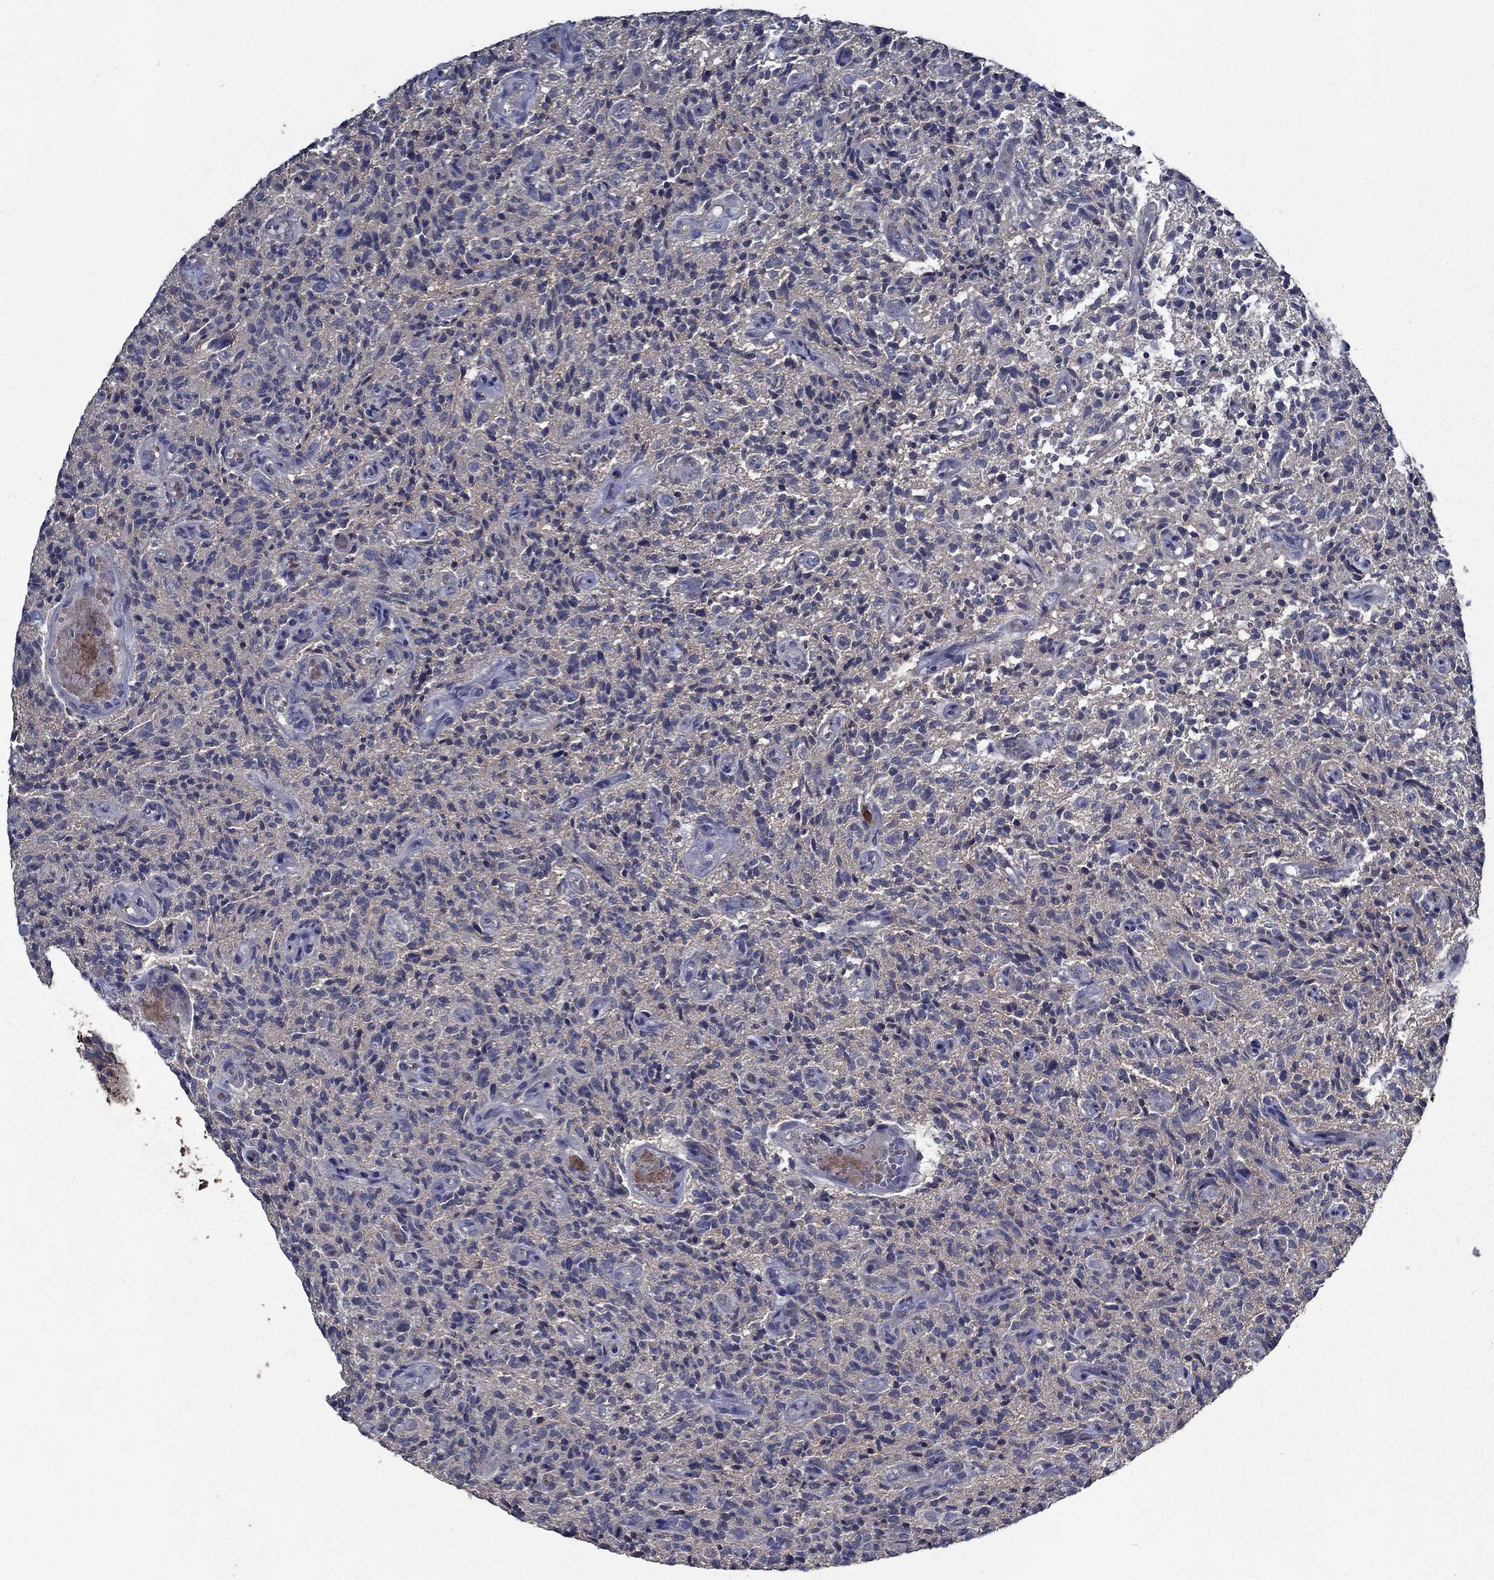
{"staining": {"intensity": "negative", "quantity": "none", "location": "none"}, "tissue": "glioma", "cell_type": "Tumor cells", "image_type": "cancer", "snomed": [{"axis": "morphology", "description": "Glioma, malignant, High grade"}, {"axis": "topography", "description": "Brain"}], "caption": "An image of human glioma is negative for staining in tumor cells.", "gene": "SLC44A1", "patient": {"sex": "male", "age": 64}}